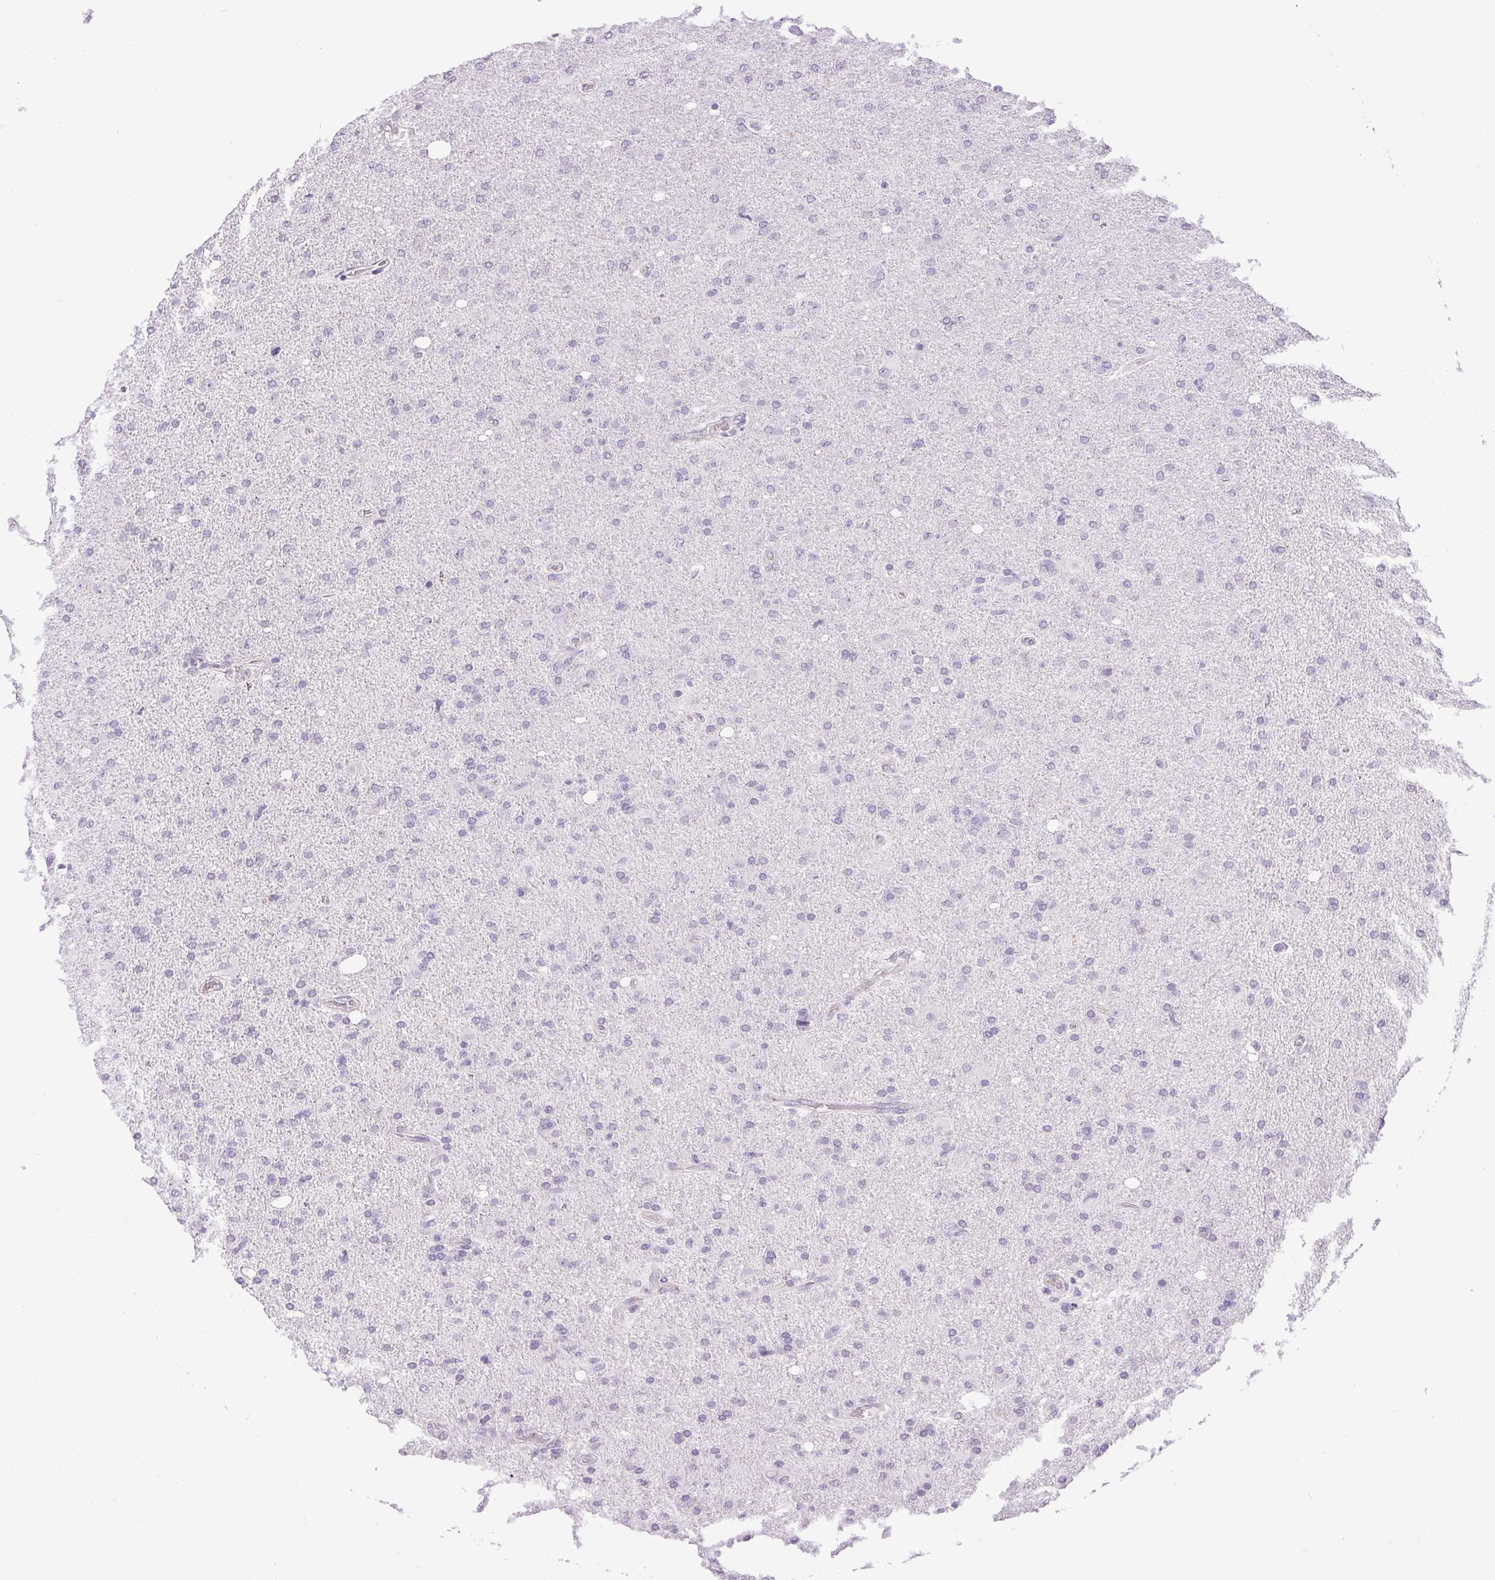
{"staining": {"intensity": "negative", "quantity": "none", "location": "none"}, "tissue": "glioma", "cell_type": "Tumor cells", "image_type": "cancer", "snomed": [{"axis": "morphology", "description": "Glioma, malignant, High grade"}, {"axis": "topography", "description": "Cerebral cortex"}], "caption": "Image shows no significant protein positivity in tumor cells of malignant glioma (high-grade).", "gene": "PRL", "patient": {"sex": "male", "age": 70}}